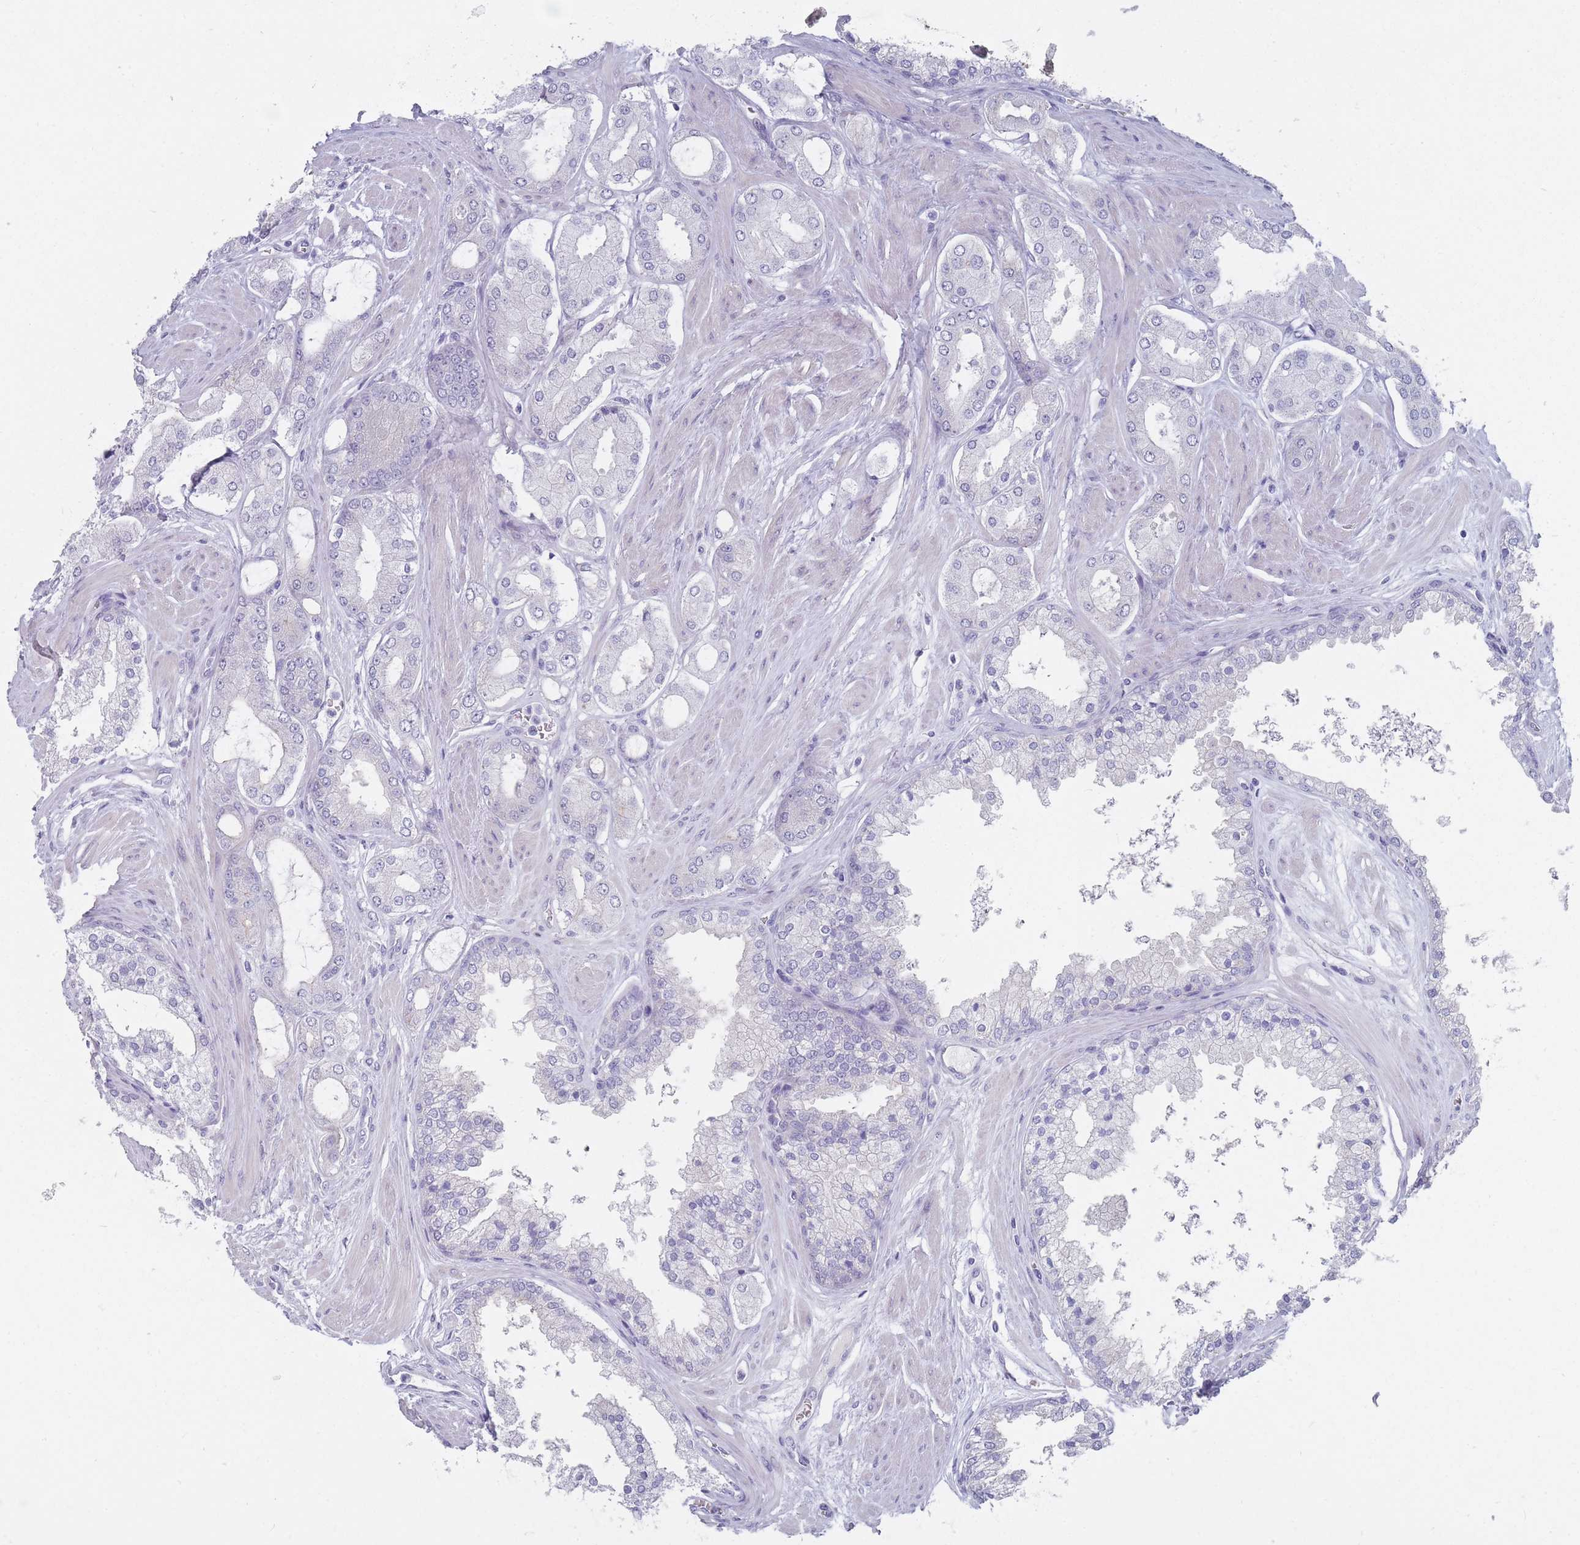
{"staining": {"intensity": "negative", "quantity": "none", "location": "none"}, "tissue": "prostate cancer", "cell_type": "Tumor cells", "image_type": "cancer", "snomed": [{"axis": "morphology", "description": "Adenocarcinoma, Low grade"}, {"axis": "topography", "description": "Prostate"}], "caption": "An immunohistochemistry photomicrograph of prostate low-grade adenocarcinoma is shown. There is no staining in tumor cells of prostate low-grade adenocarcinoma.", "gene": "PIGU", "patient": {"sex": "male", "age": 42}}